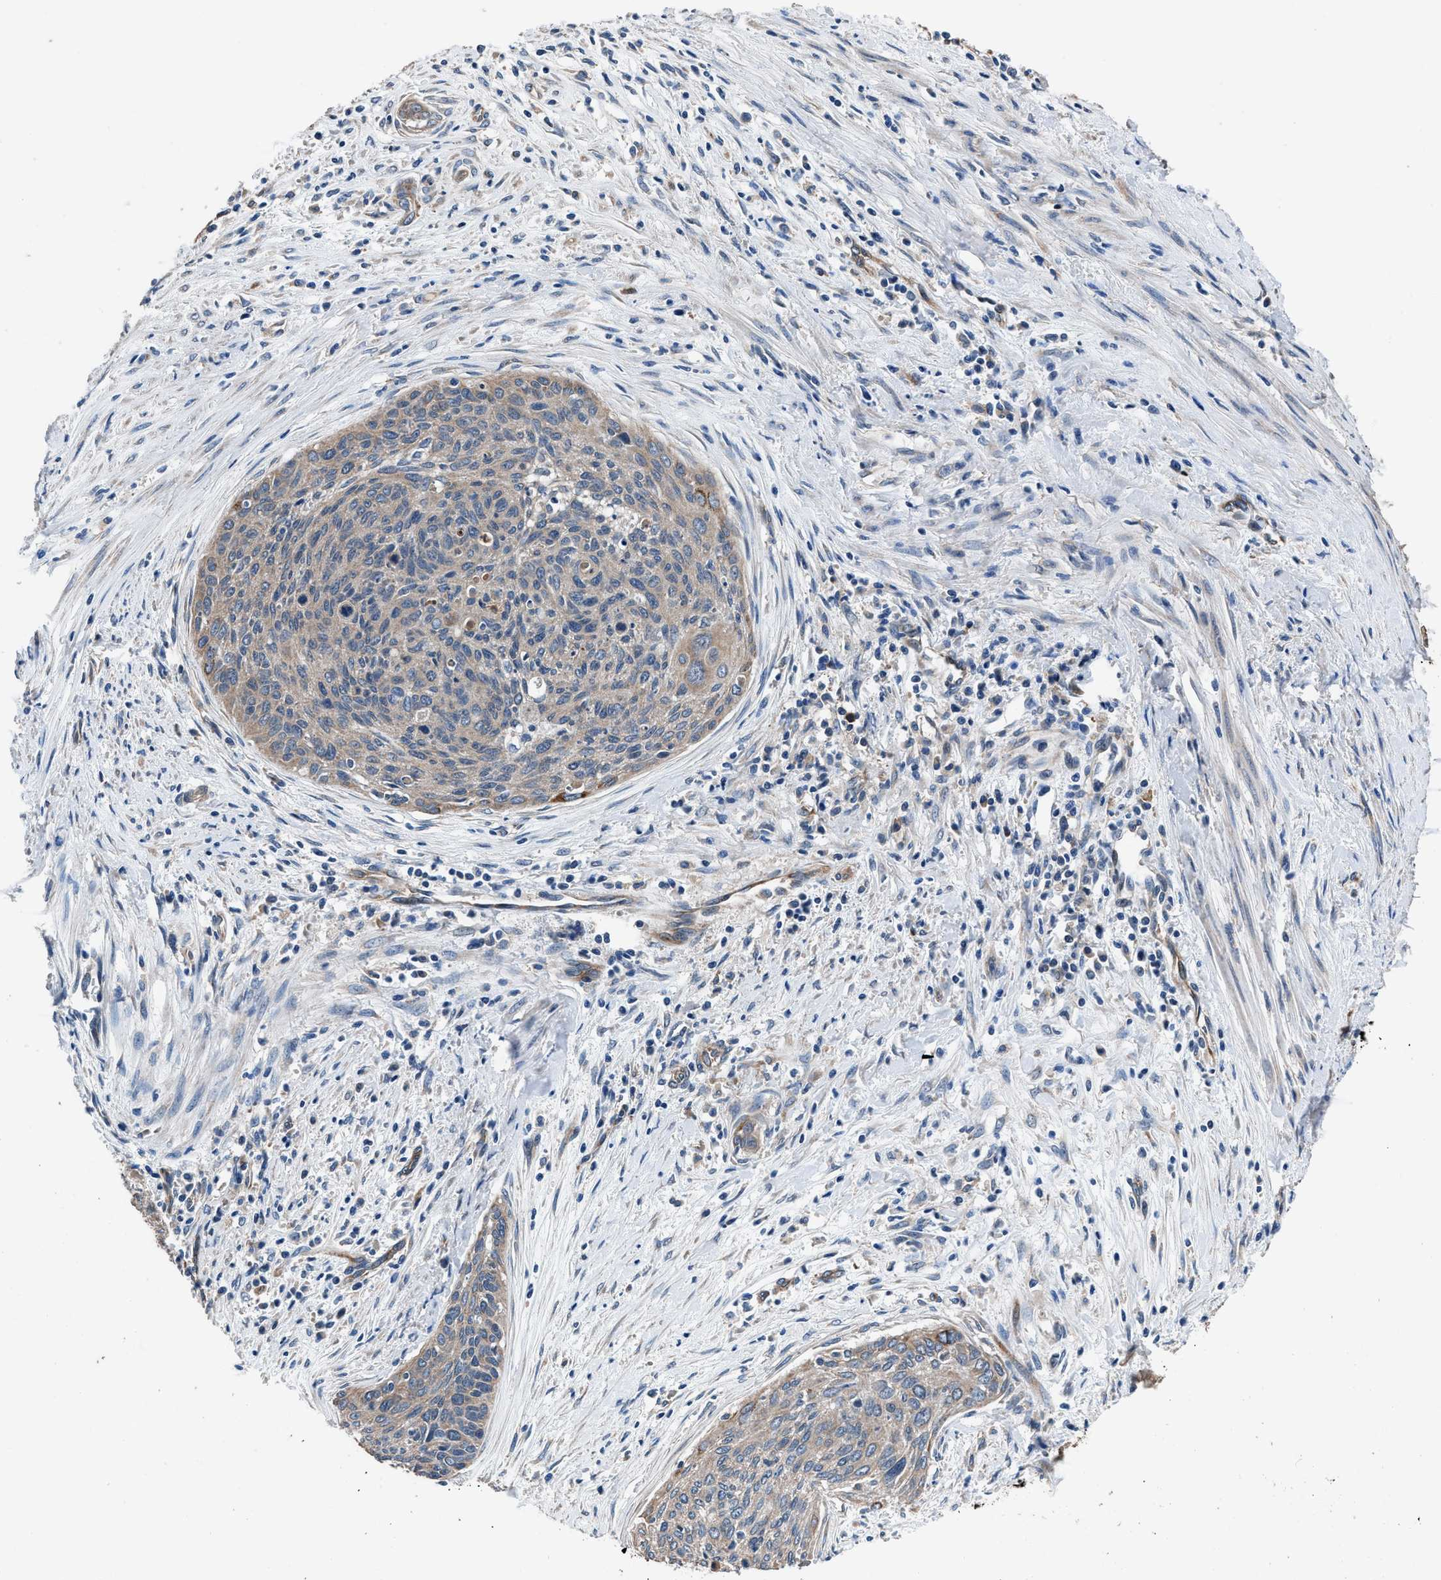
{"staining": {"intensity": "weak", "quantity": ">75%", "location": "cytoplasmic/membranous"}, "tissue": "cervical cancer", "cell_type": "Tumor cells", "image_type": "cancer", "snomed": [{"axis": "morphology", "description": "Squamous cell carcinoma, NOS"}, {"axis": "topography", "description": "Cervix"}], "caption": "There is low levels of weak cytoplasmic/membranous staining in tumor cells of cervical cancer, as demonstrated by immunohistochemical staining (brown color).", "gene": "DHRS7B", "patient": {"sex": "female", "age": 55}}